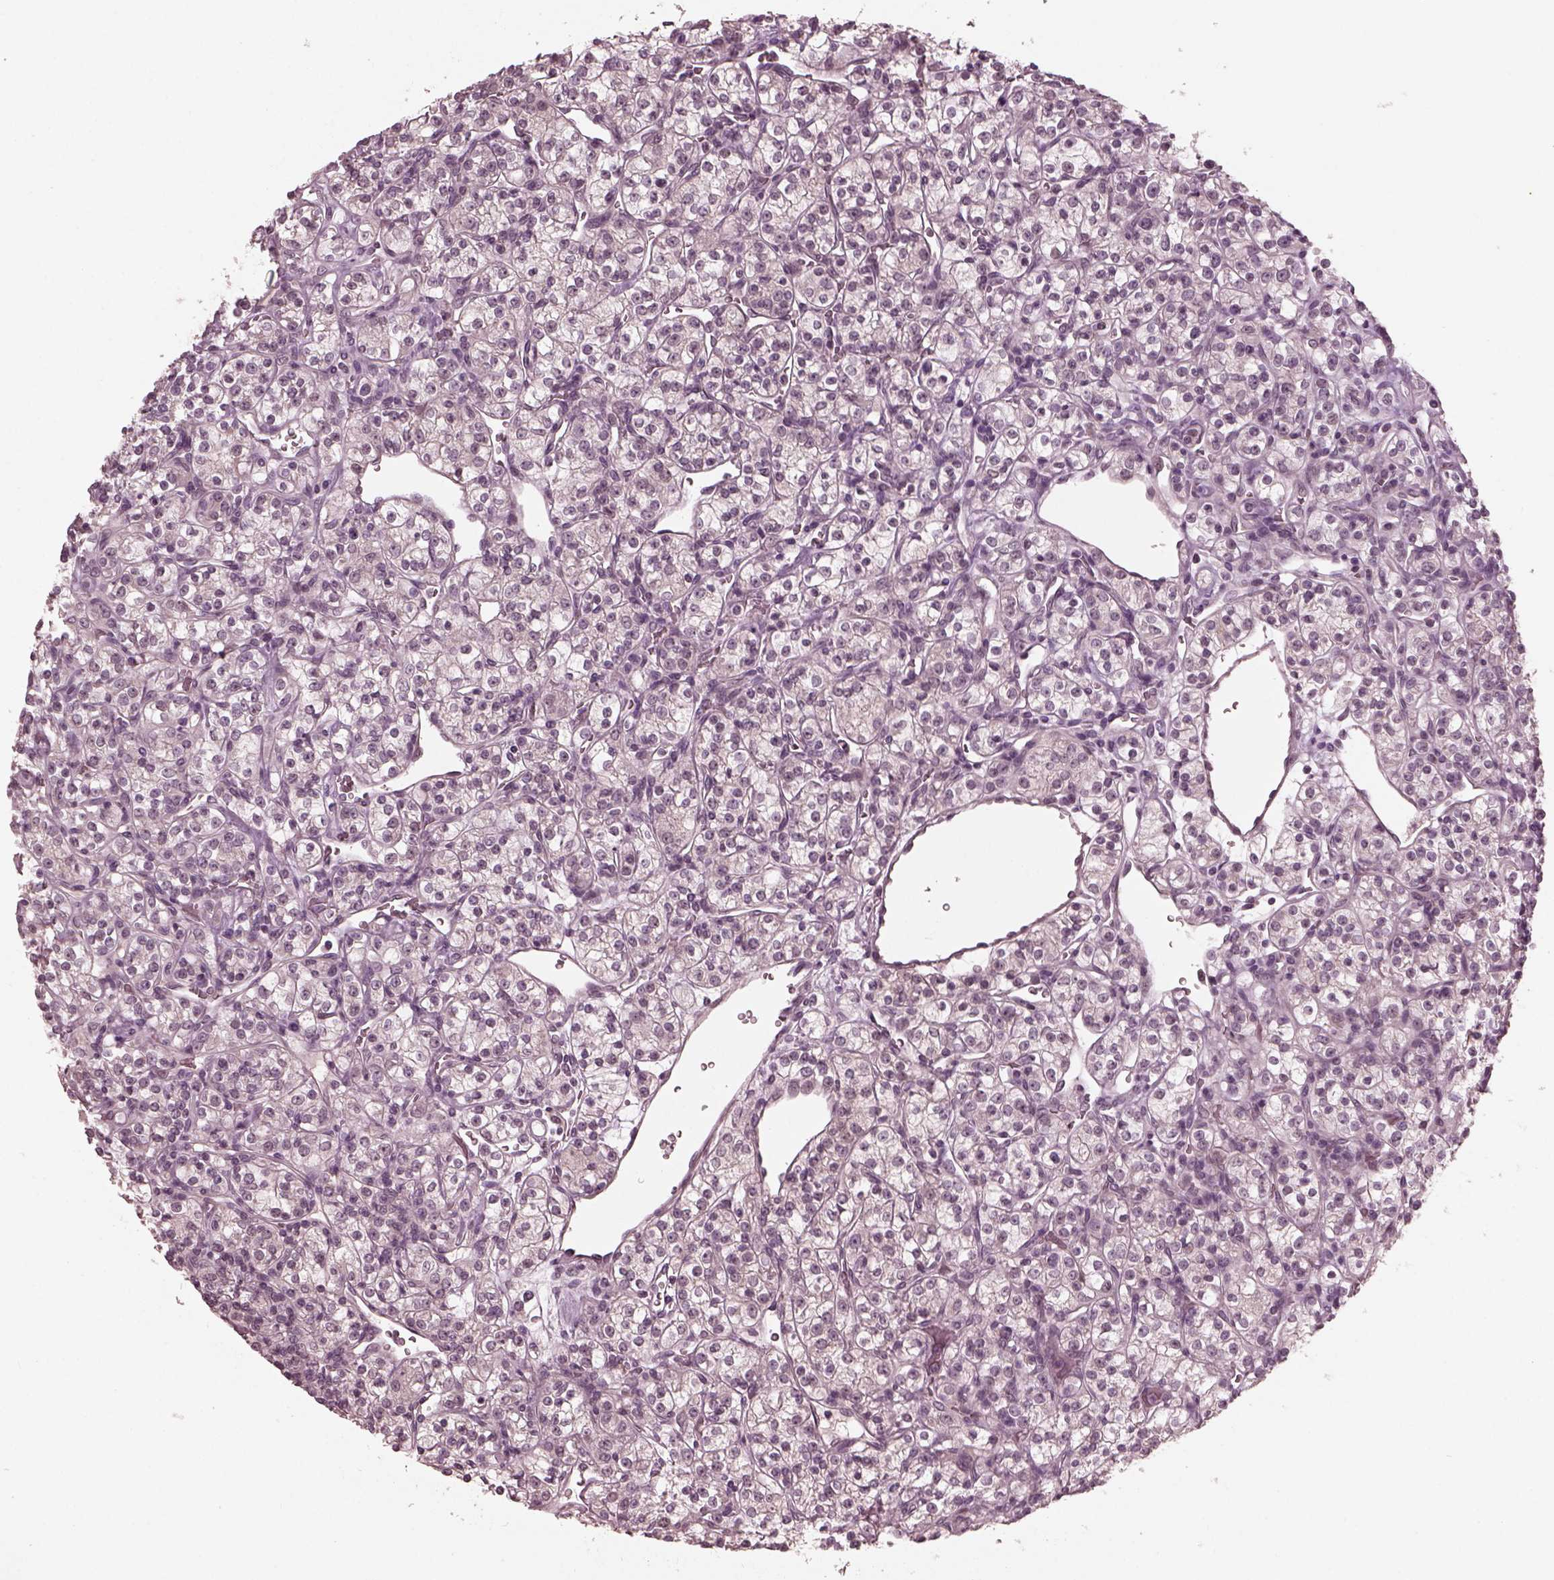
{"staining": {"intensity": "negative", "quantity": "none", "location": "none"}, "tissue": "renal cancer", "cell_type": "Tumor cells", "image_type": "cancer", "snomed": [{"axis": "morphology", "description": "Adenocarcinoma, NOS"}, {"axis": "topography", "description": "Kidney"}], "caption": "Immunohistochemistry photomicrograph of neoplastic tissue: human renal cancer (adenocarcinoma) stained with DAB reveals no significant protein expression in tumor cells.", "gene": "RGS7", "patient": {"sex": "male", "age": 77}}